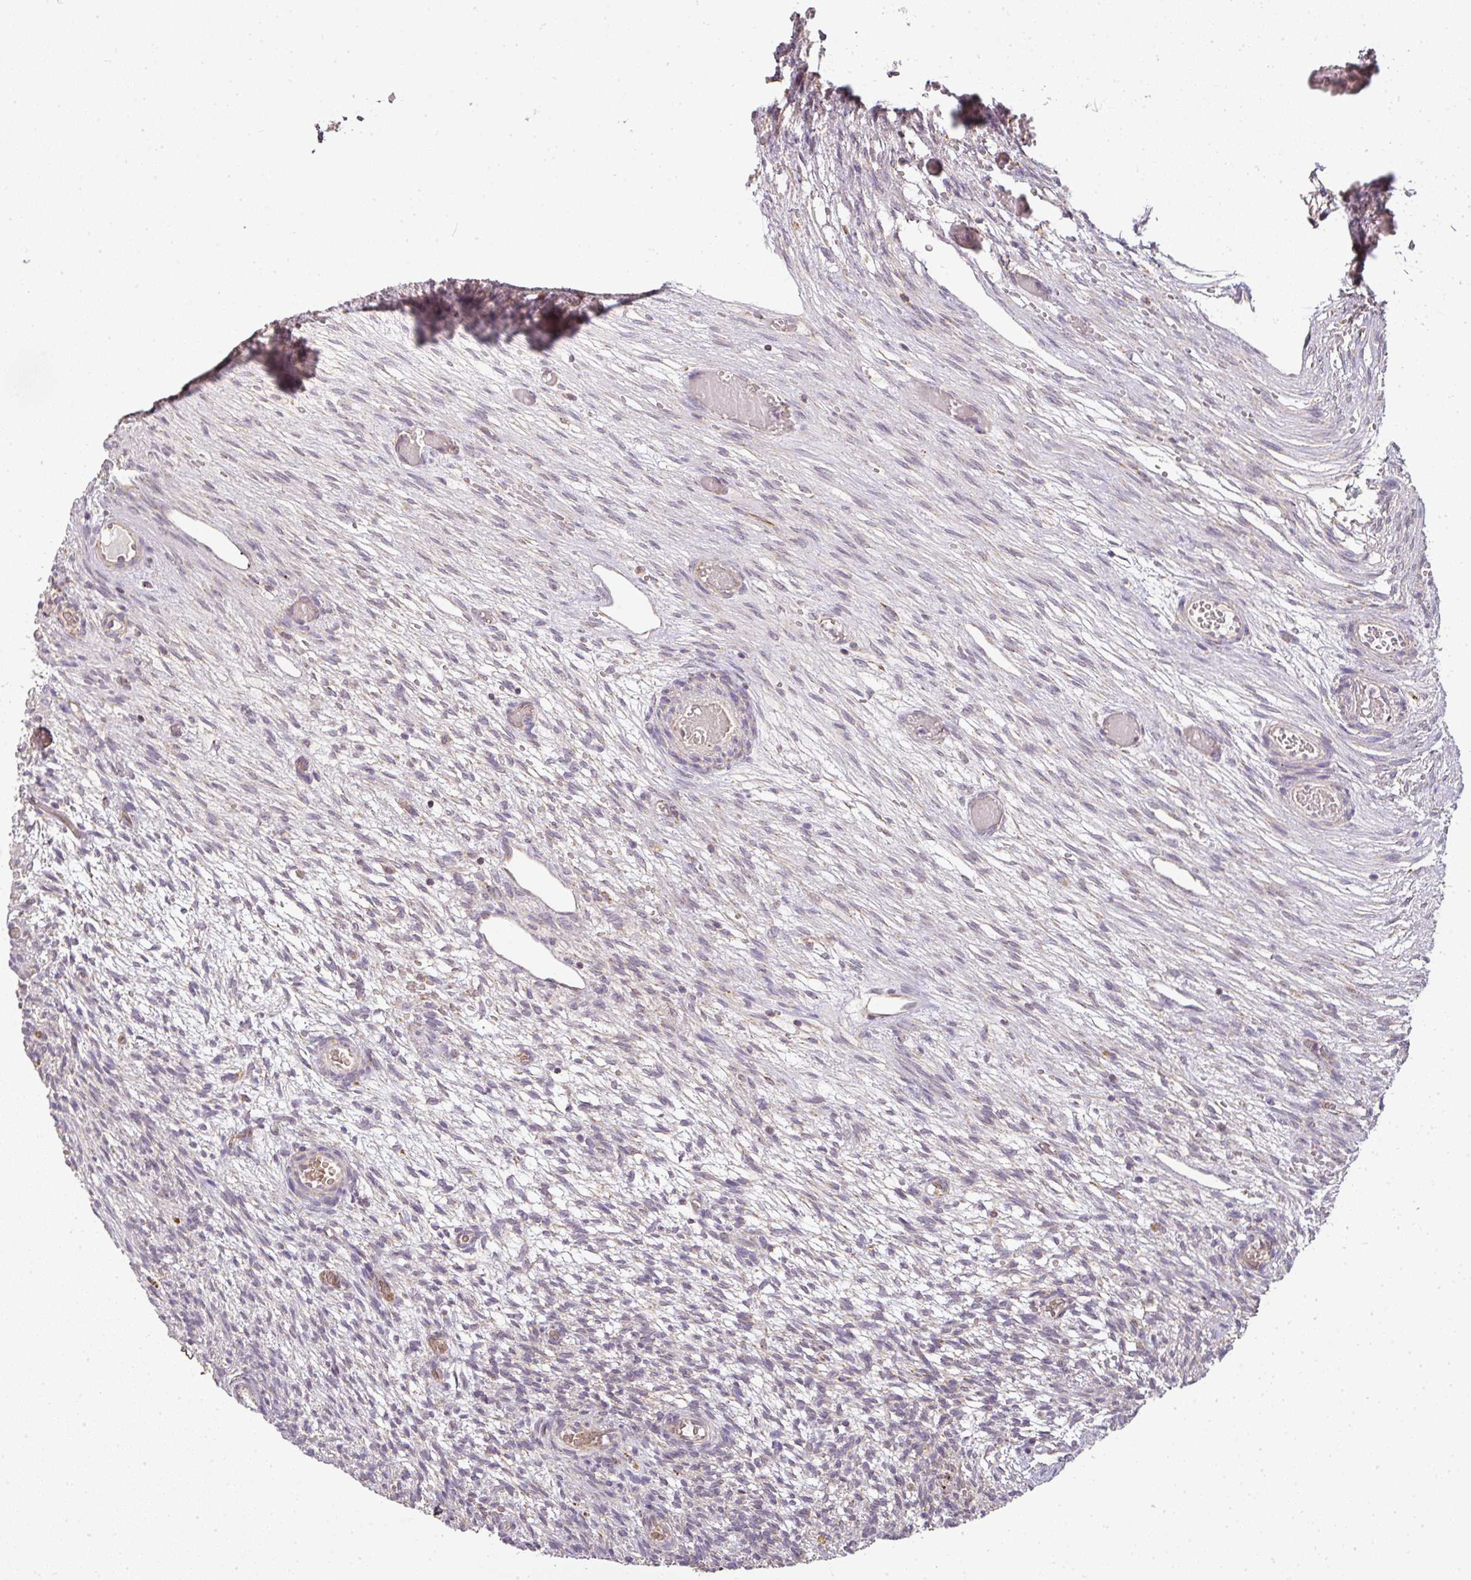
{"staining": {"intensity": "negative", "quantity": "none", "location": "none"}, "tissue": "ovary", "cell_type": "Ovarian stroma cells", "image_type": "normal", "snomed": [{"axis": "morphology", "description": "Normal tissue, NOS"}, {"axis": "topography", "description": "Ovary"}], "caption": "Normal ovary was stained to show a protein in brown. There is no significant expression in ovarian stroma cells. (Stains: DAB (3,3'-diaminobenzidine) immunohistochemistry with hematoxylin counter stain, Microscopy: brightfield microscopy at high magnification).", "gene": "MYOM2", "patient": {"sex": "female", "age": 67}}